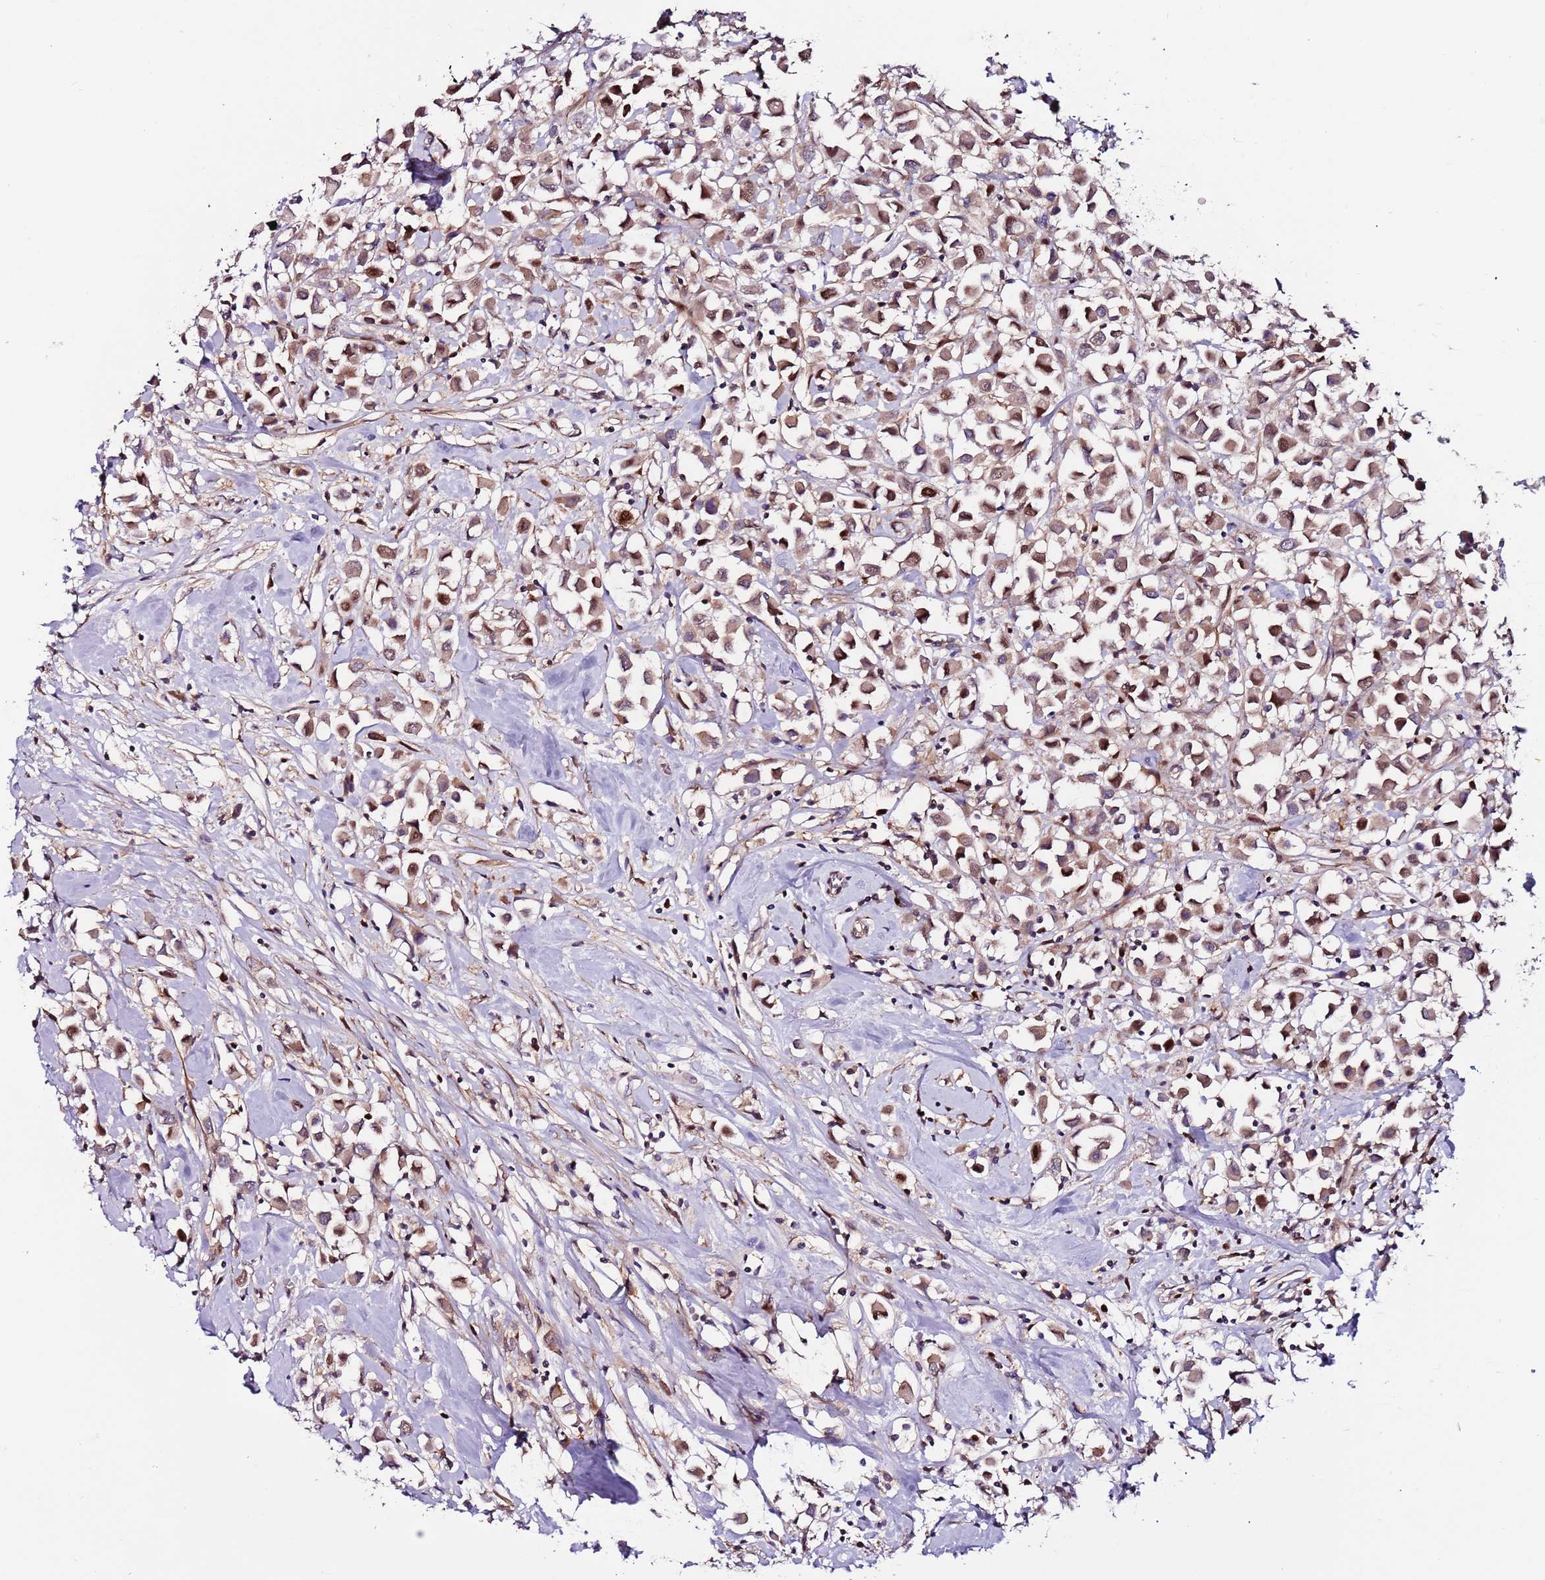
{"staining": {"intensity": "weak", "quantity": ">75%", "location": "cytoplasmic/membranous,nuclear"}, "tissue": "breast cancer", "cell_type": "Tumor cells", "image_type": "cancer", "snomed": [{"axis": "morphology", "description": "Duct carcinoma"}, {"axis": "topography", "description": "Breast"}], "caption": "Human intraductal carcinoma (breast) stained with a brown dye displays weak cytoplasmic/membranous and nuclear positive positivity in about >75% of tumor cells.", "gene": "RMND5B", "patient": {"sex": "female", "age": 61}}